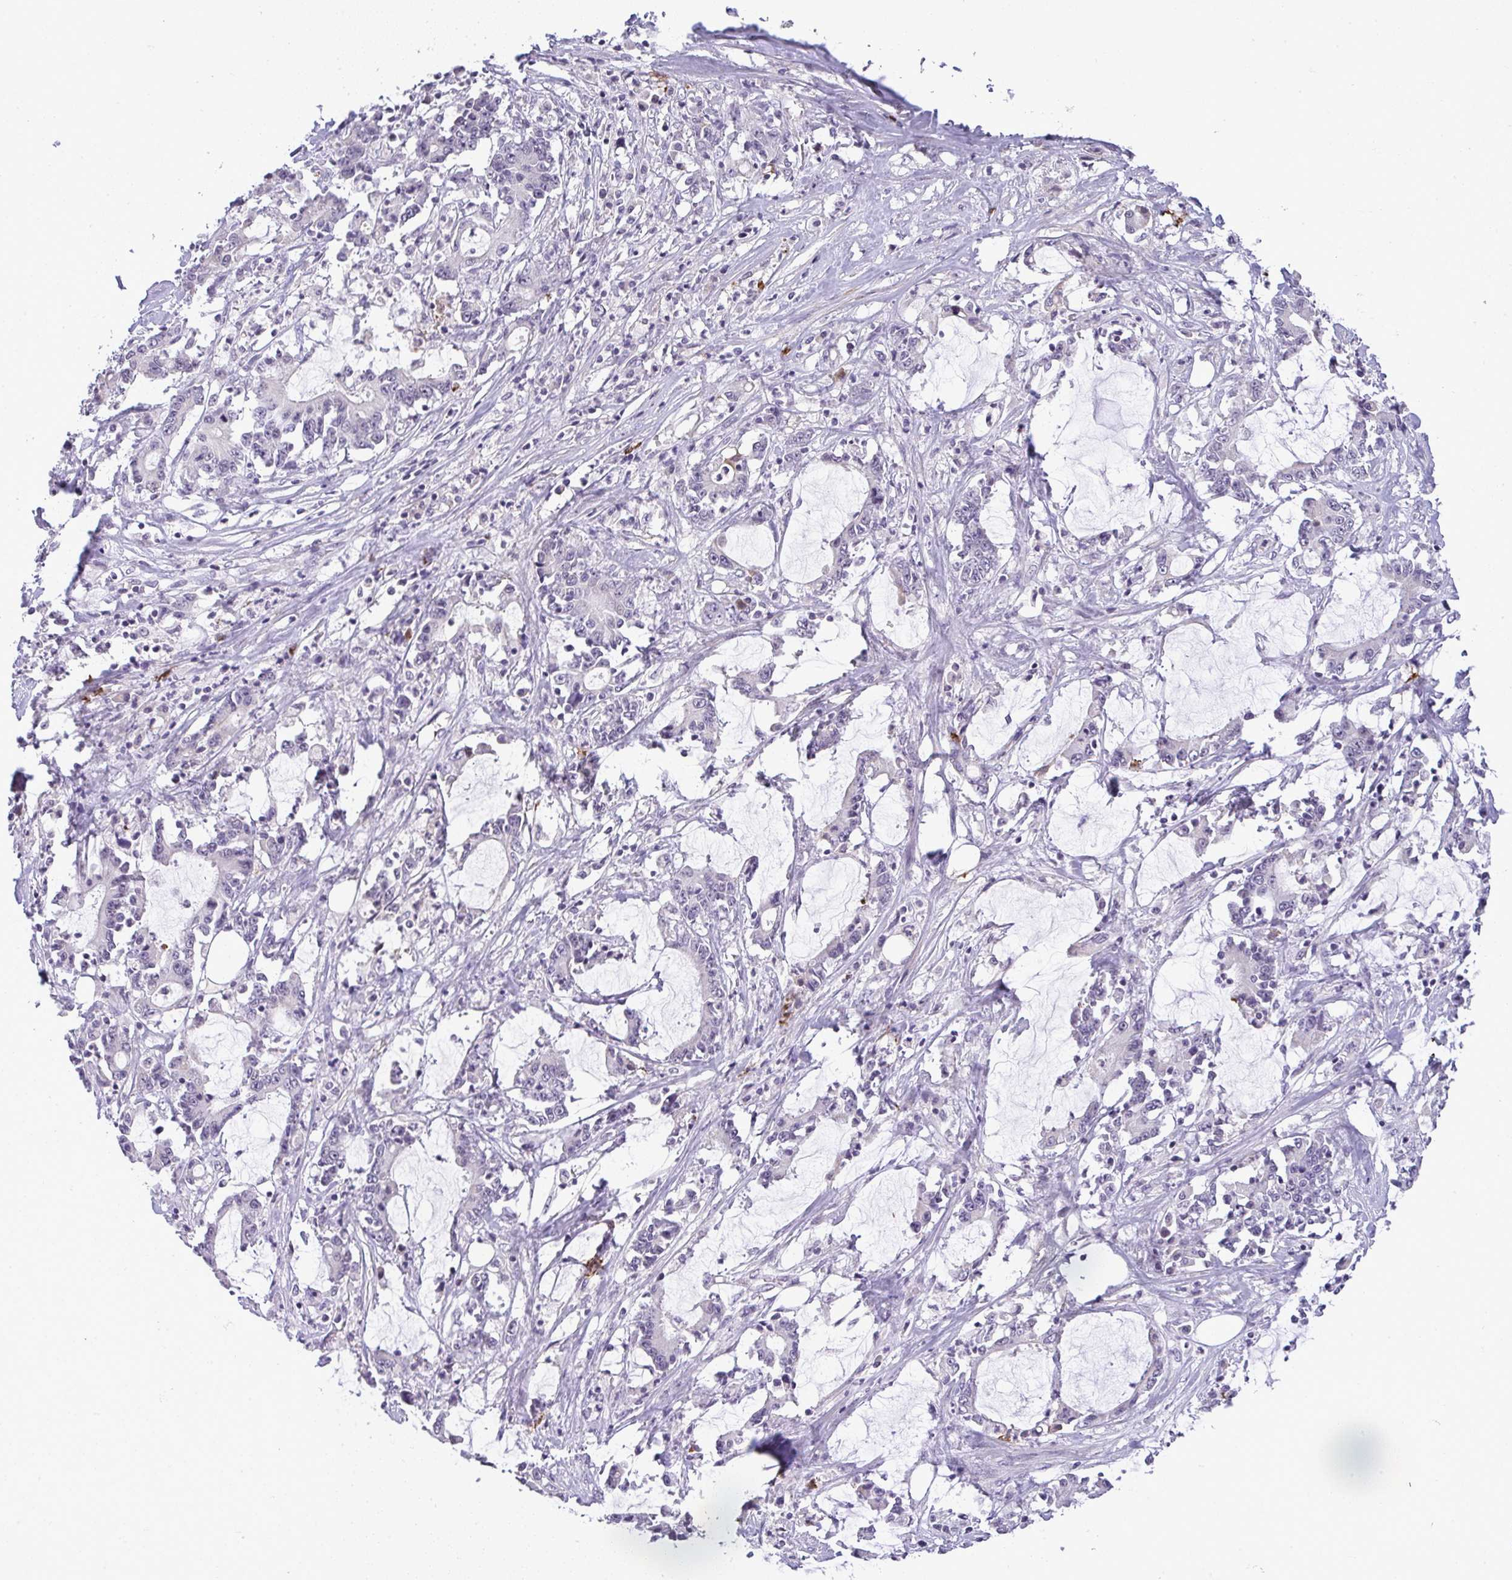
{"staining": {"intensity": "negative", "quantity": "none", "location": "none"}, "tissue": "stomach cancer", "cell_type": "Tumor cells", "image_type": "cancer", "snomed": [{"axis": "morphology", "description": "Adenocarcinoma, NOS"}, {"axis": "topography", "description": "Stomach, upper"}], "caption": "IHC of human stomach cancer shows no positivity in tumor cells.", "gene": "CACNA1S", "patient": {"sex": "male", "age": 68}}